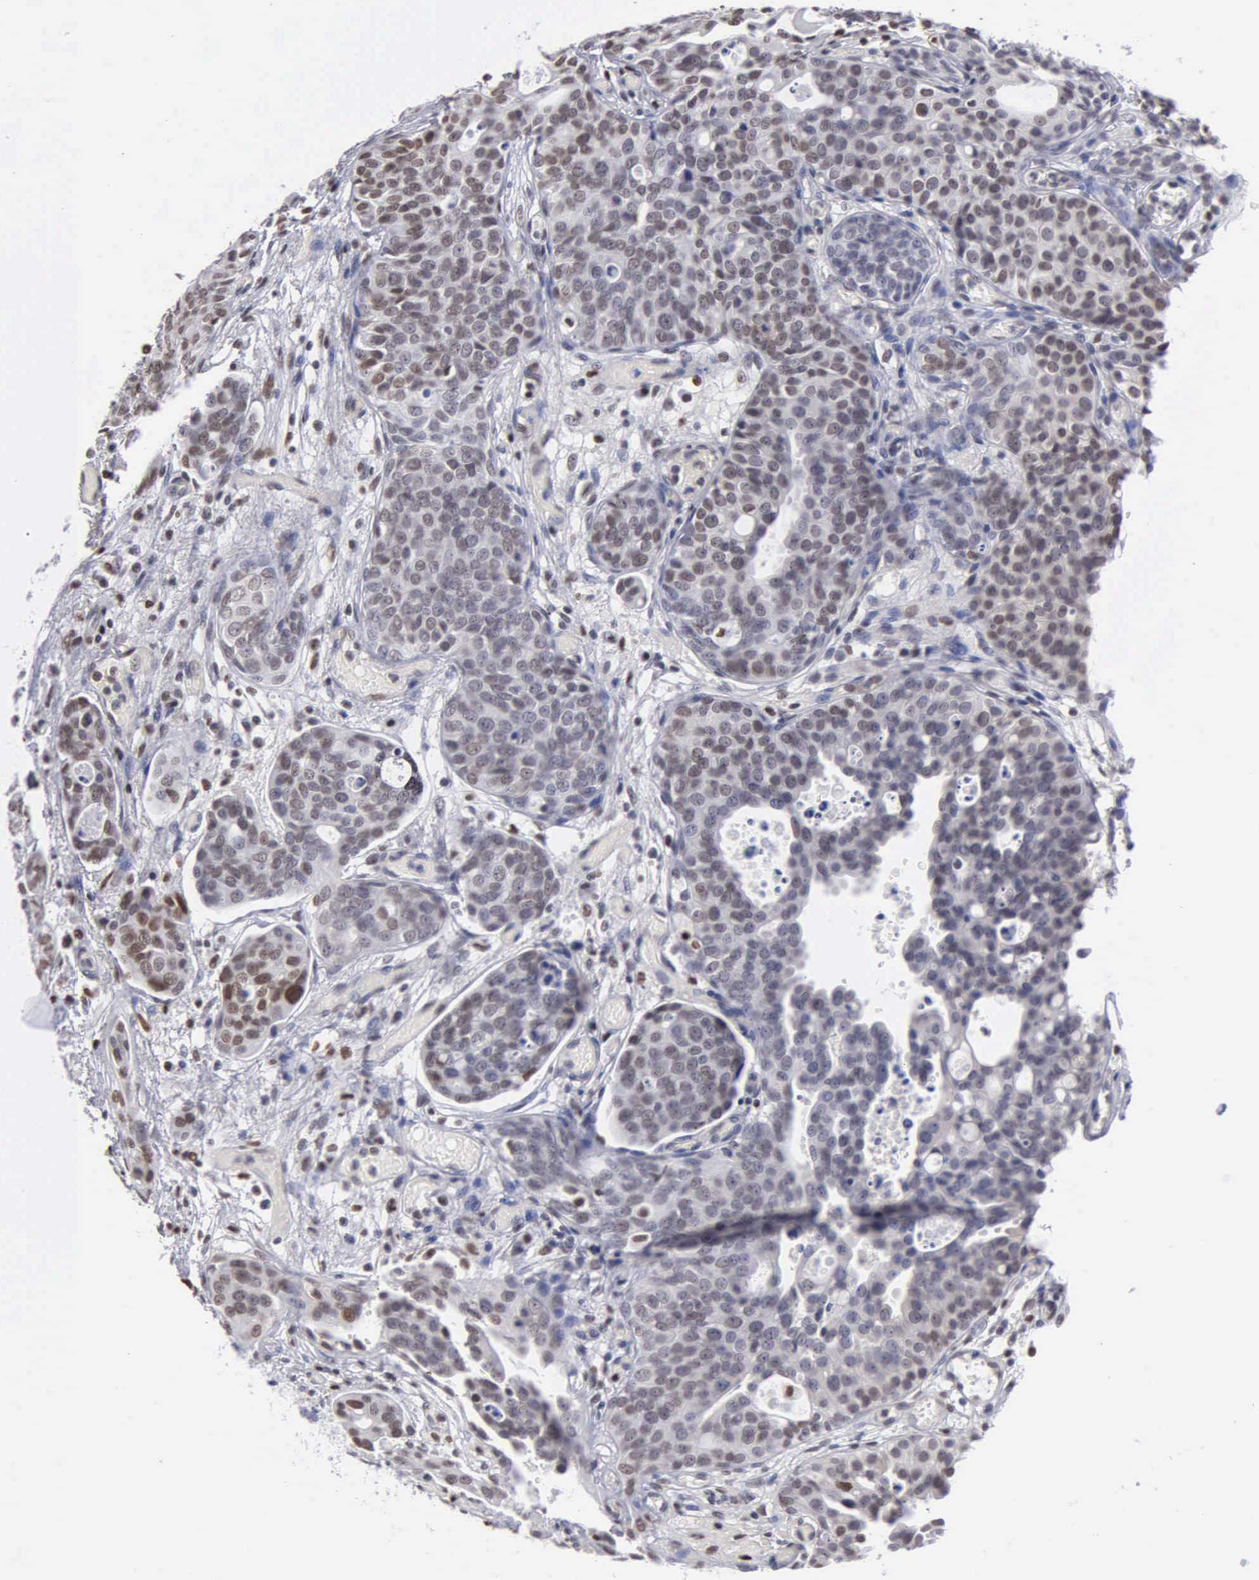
{"staining": {"intensity": "moderate", "quantity": "25%-75%", "location": "nuclear"}, "tissue": "urothelial cancer", "cell_type": "Tumor cells", "image_type": "cancer", "snomed": [{"axis": "morphology", "description": "Urothelial carcinoma, High grade"}, {"axis": "topography", "description": "Urinary bladder"}], "caption": "Urothelial cancer stained for a protein exhibits moderate nuclear positivity in tumor cells.", "gene": "CCNG1", "patient": {"sex": "male", "age": 78}}